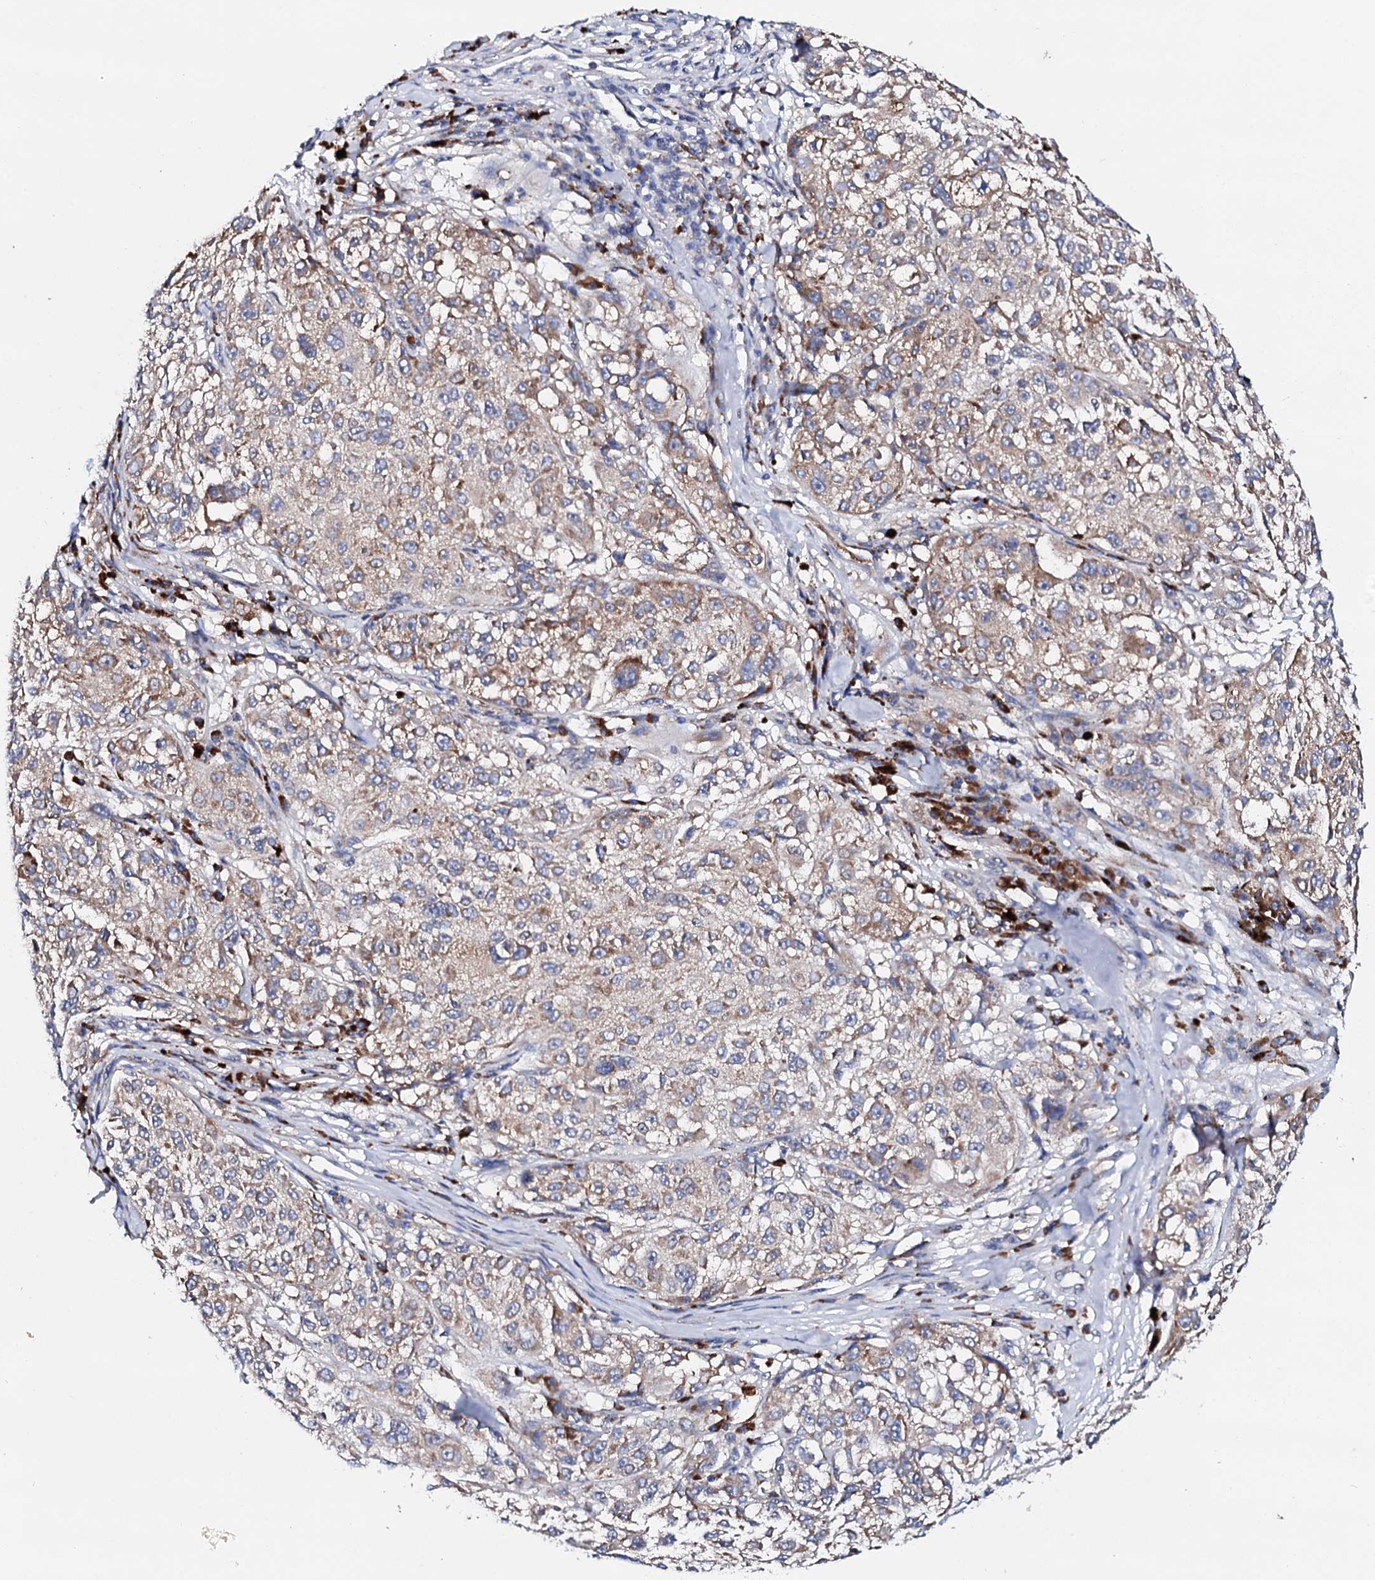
{"staining": {"intensity": "weak", "quantity": "25%-75%", "location": "cytoplasmic/membranous"}, "tissue": "melanoma", "cell_type": "Tumor cells", "image_type": "cancer", "snomed": [{"axis": "morphology", "description": "Necrosis, NOS"}, {"axis": "morphology", "description": "Malignant melanoma, NOS"}, {"axis": "topography", "description": "Skin"}], "caption": "Immunohistochemistry micrograph of melanoma stained for a protein (brown), which shows low levels of weak cytoplasmic/membranous staining in about 25%-75% of tumor cells.", "gene": "NUP58", "patient": {"sex": "female", "age": 87}}